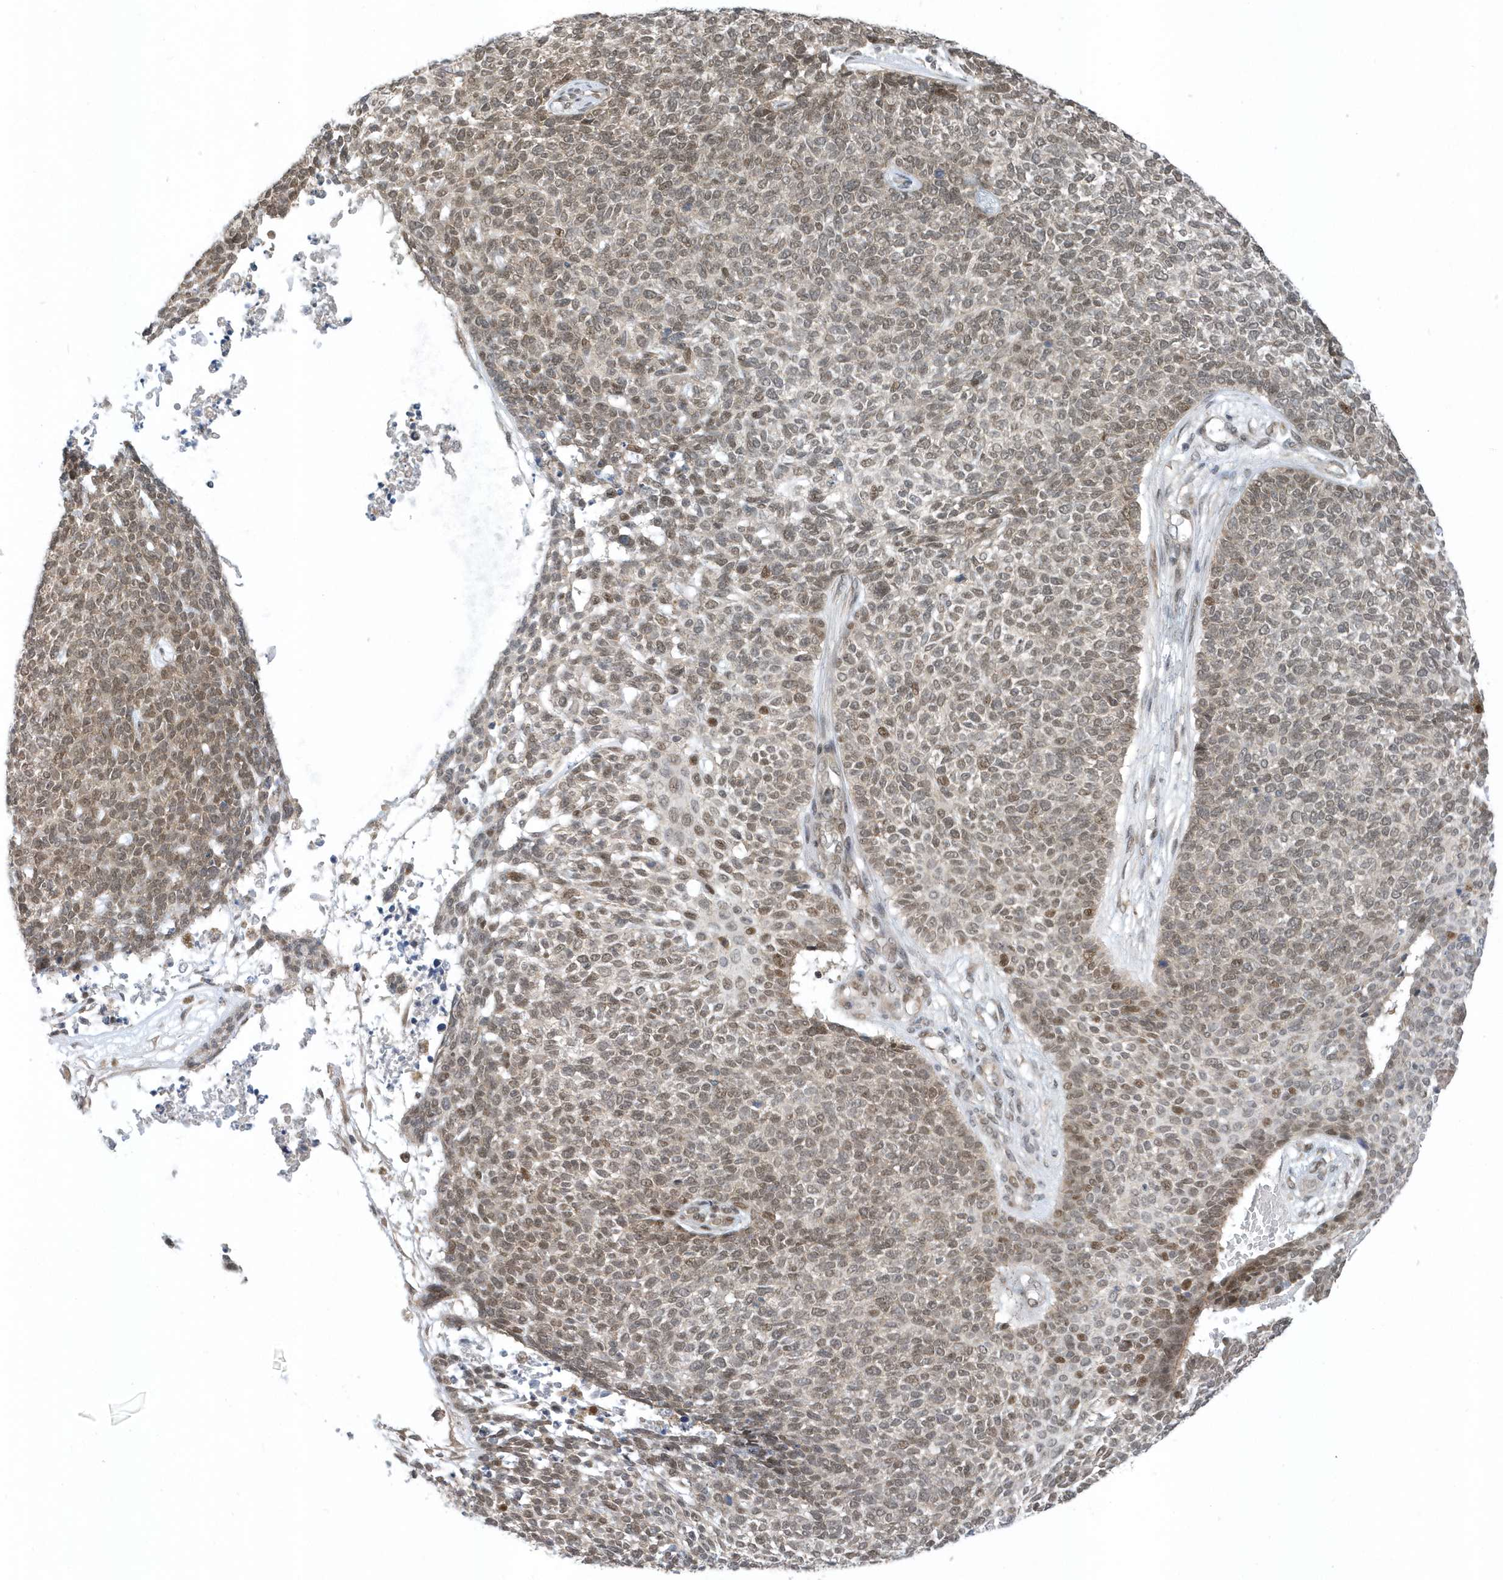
{"staining": {"intensity": "weak", "quantity": ">75%", "location": "nuclear"}, "tissue": "skin cancer", "cell_type": "Tumor cells", "image_type": "cancer", "snomed": [{"axis": "morphology", "description": "Basal cell carcinoma"}, {"axis": "topography", "description": "Skin"}], "caption": "The immunohistochemical stain shows weak nuclear expression in tumor cells of skin basal cell carcinoma tissue.", "gene": "USP53", "patient": {"sex": "female", "age": 84}}